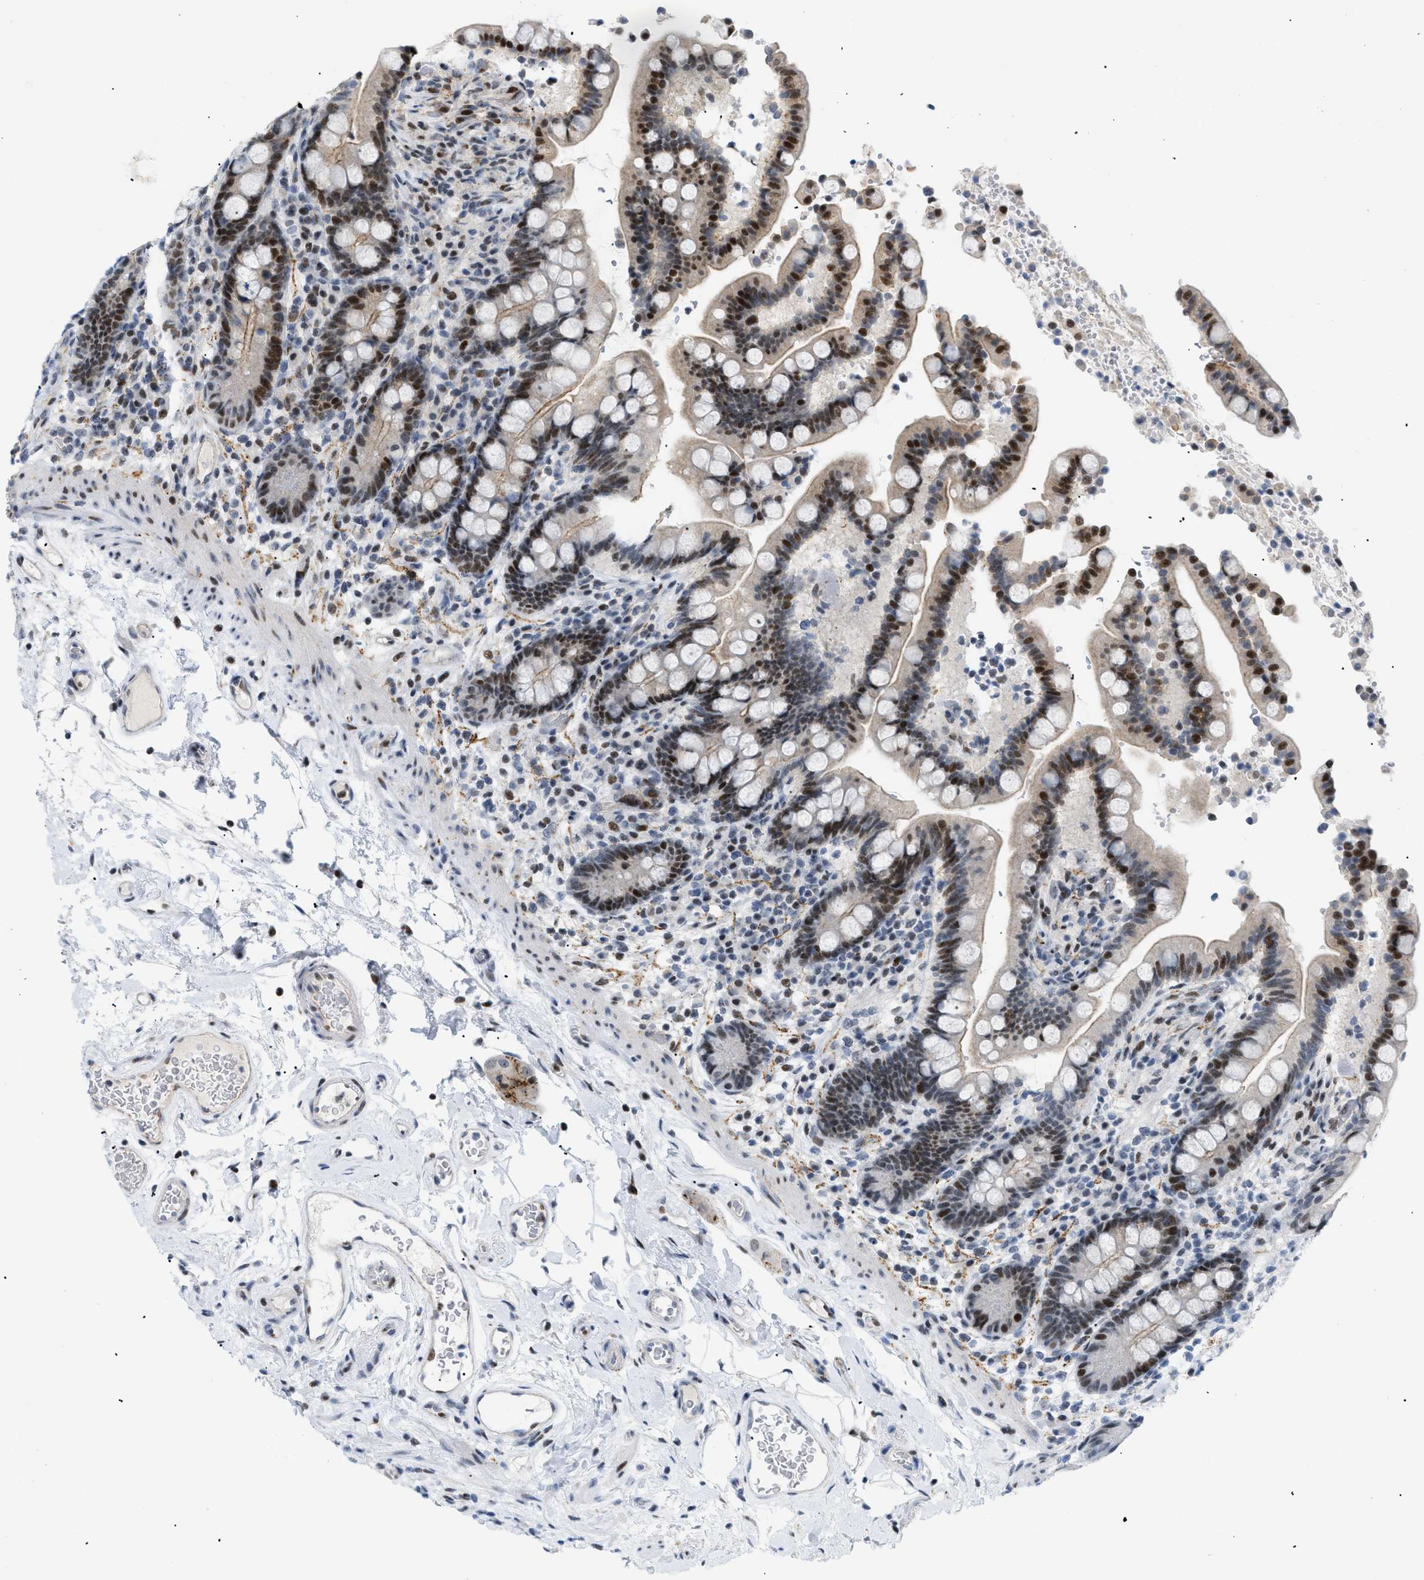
{"staining": {"intensity": "moderate", "quantity": ">75%", "location": "nuclear"}, "tissue": "colon", "cell_type": "Endothelial cells", "image_type": "normal", "snomed": [{"axis": "morphology", "description": "Normal tissue, NOS"}, {"axis": "topography", "description": "Colon"}], "caption": "Immunohistochemistry (IHC) micrograph of benign colon: colon stained using immunohistochemistry displays medium levels of moderate protein expression localized specifically in the nuclear of endothelial cells, appearing as a nuclear brown color.", "gene": "MED1", "patient": {"sex": "male", "age": 73}}